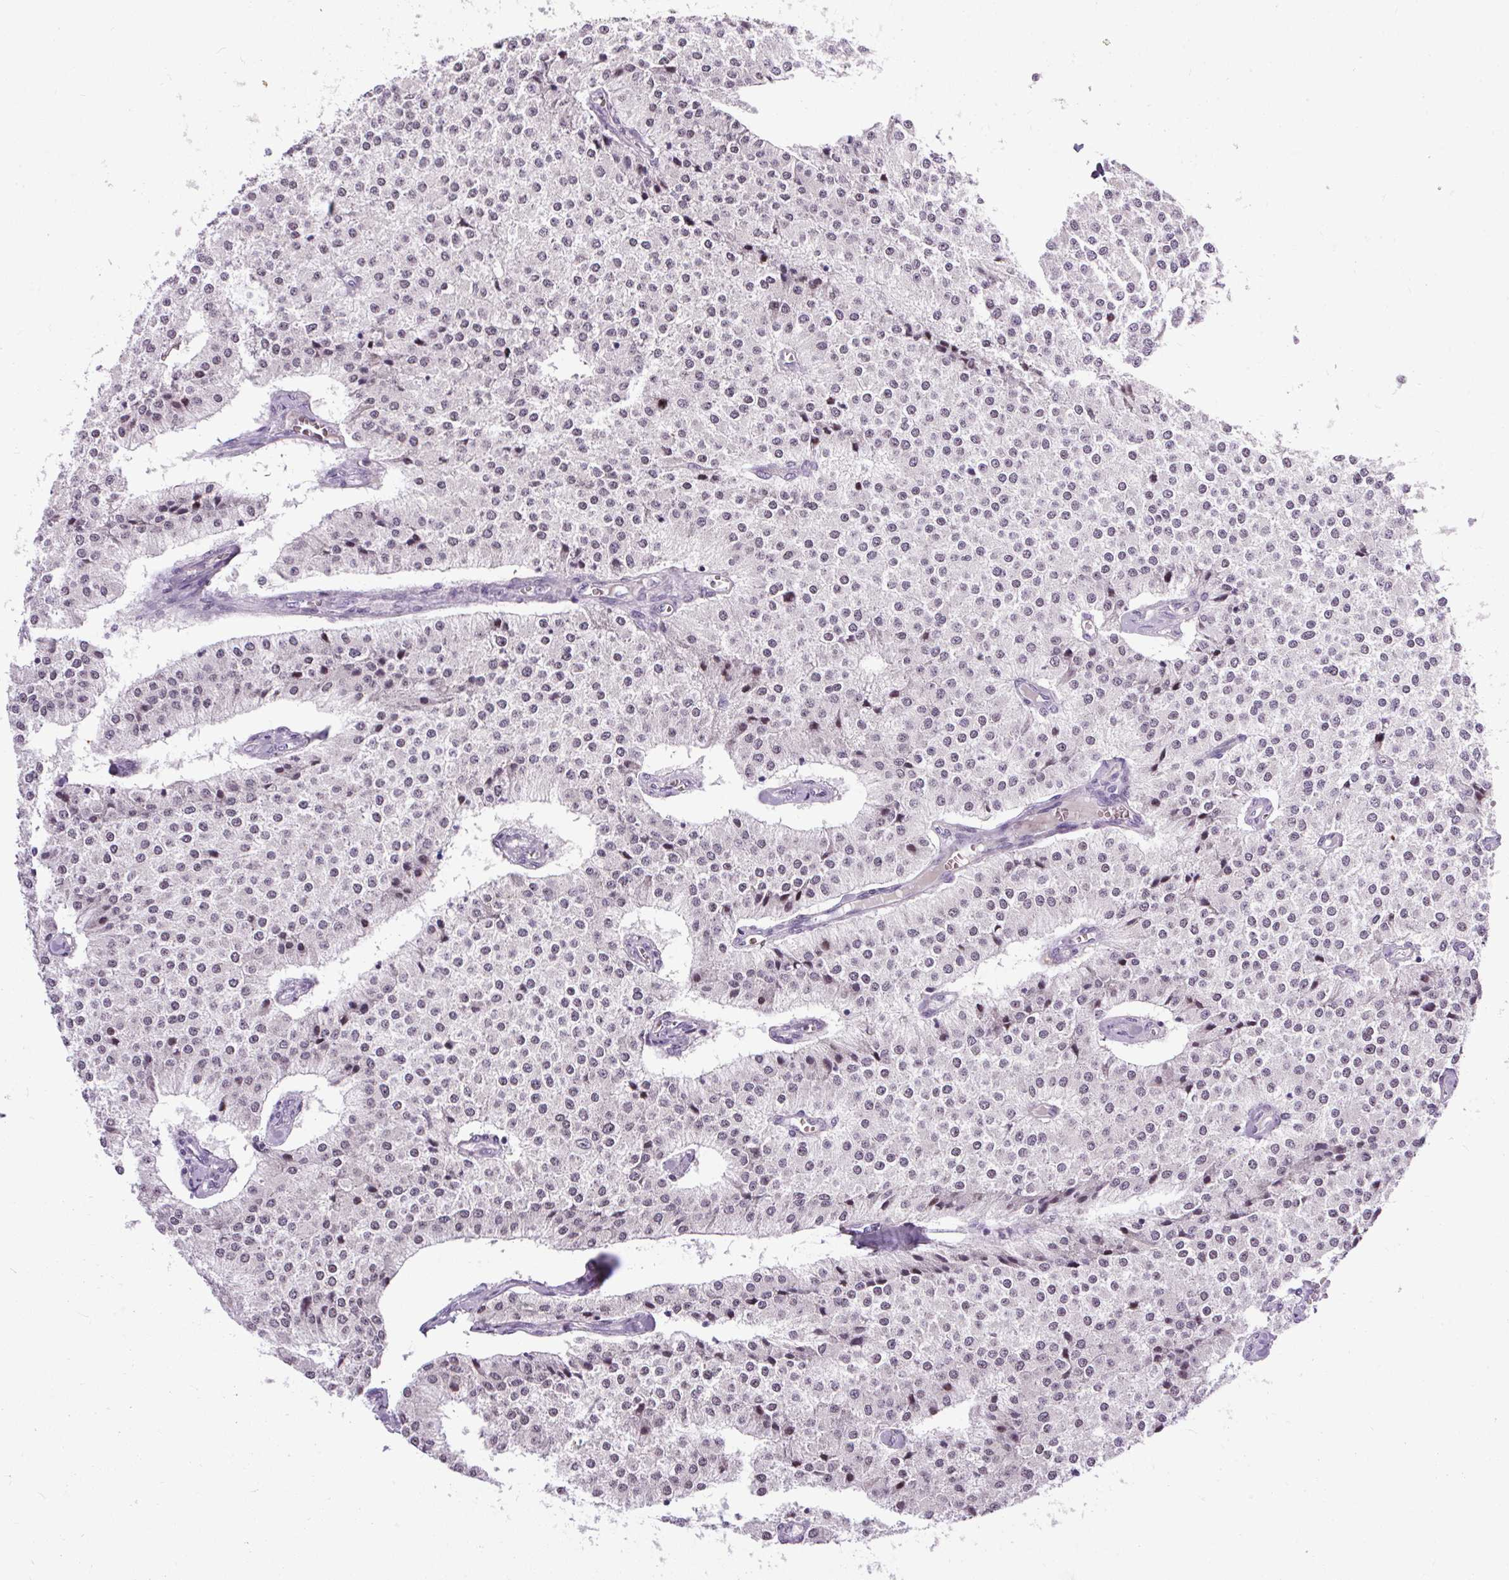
{"staining": {"intensity": "weak", "quantity": ">75%", "location": "nuclear"}, "tissue": "carcinoid", "cell_type": "Tumor cells", "image_type": "cancer", "snomed": [{"axis": "morphology", "description": "Carcinoid, malignant, NOS"}, {"axis": "topography", "description": "Colon"}], "caption": "The image exhibits staining of malignant carcinoid, revealing weak nuclear protein expression (brown color) within tumor cells.", "gene": "FAM117B", "patient": {"sex": "female", "age": 52}}